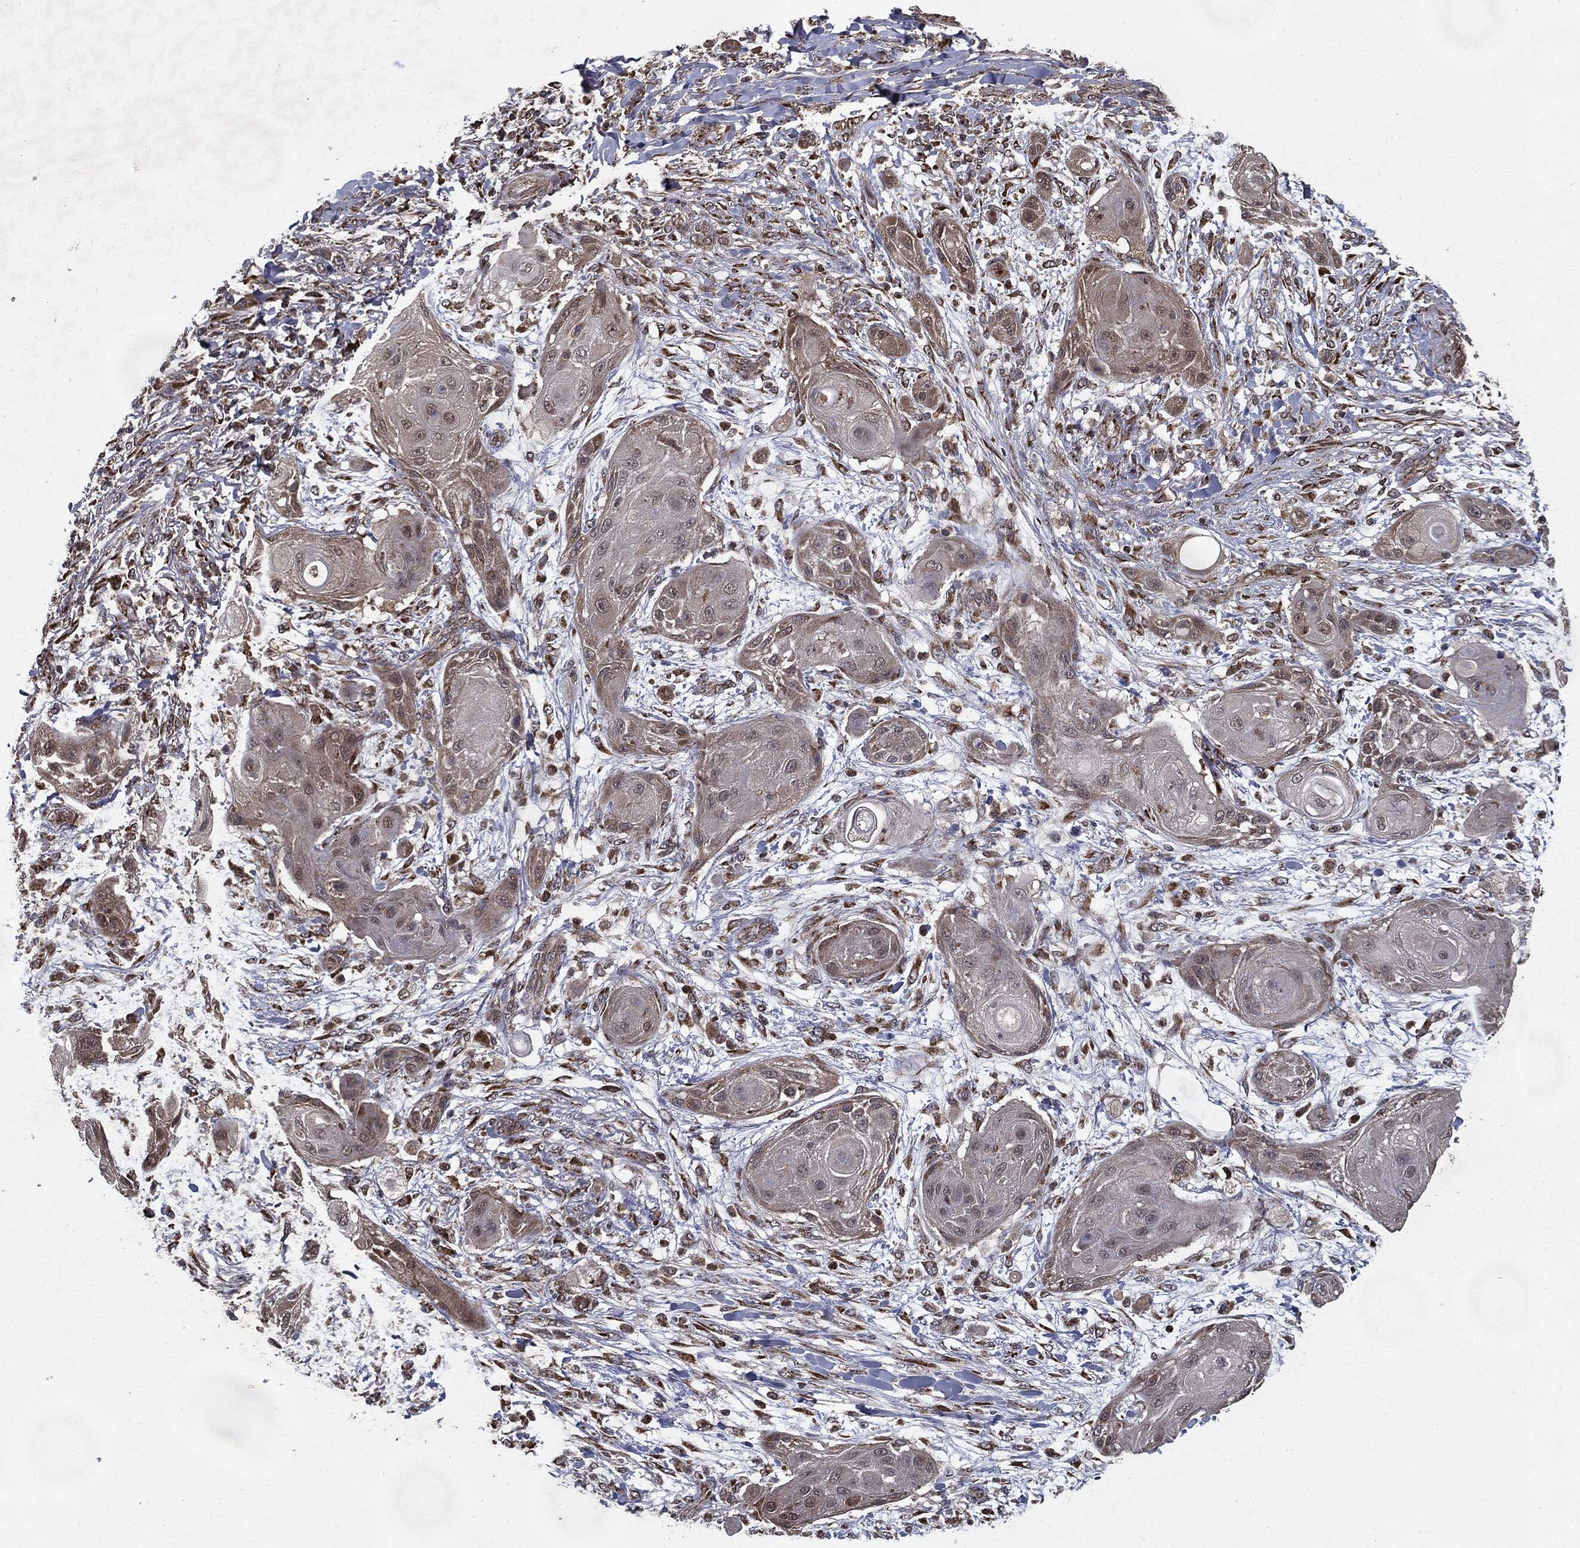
{"staining": {"intensity": "negative", "quantity": "none", "location": "none"}, "tissue": "skin cancer", "cell_type": "Tumor cells", "image_type": "cancer", "snomed": [{"axis": "morphology", "description": "Squamous cell carcinoma, NOS"}, {"axis": "topography", "description": "Skin"}], "caption": "A high-resolution histopathology image shows immunohistochemistry staining of squamous cell carcinoma (skin), which displays no significant staining in tumor cells.", "gene": "HDAC5", "patient": {"sex": "male", "age": 62}}